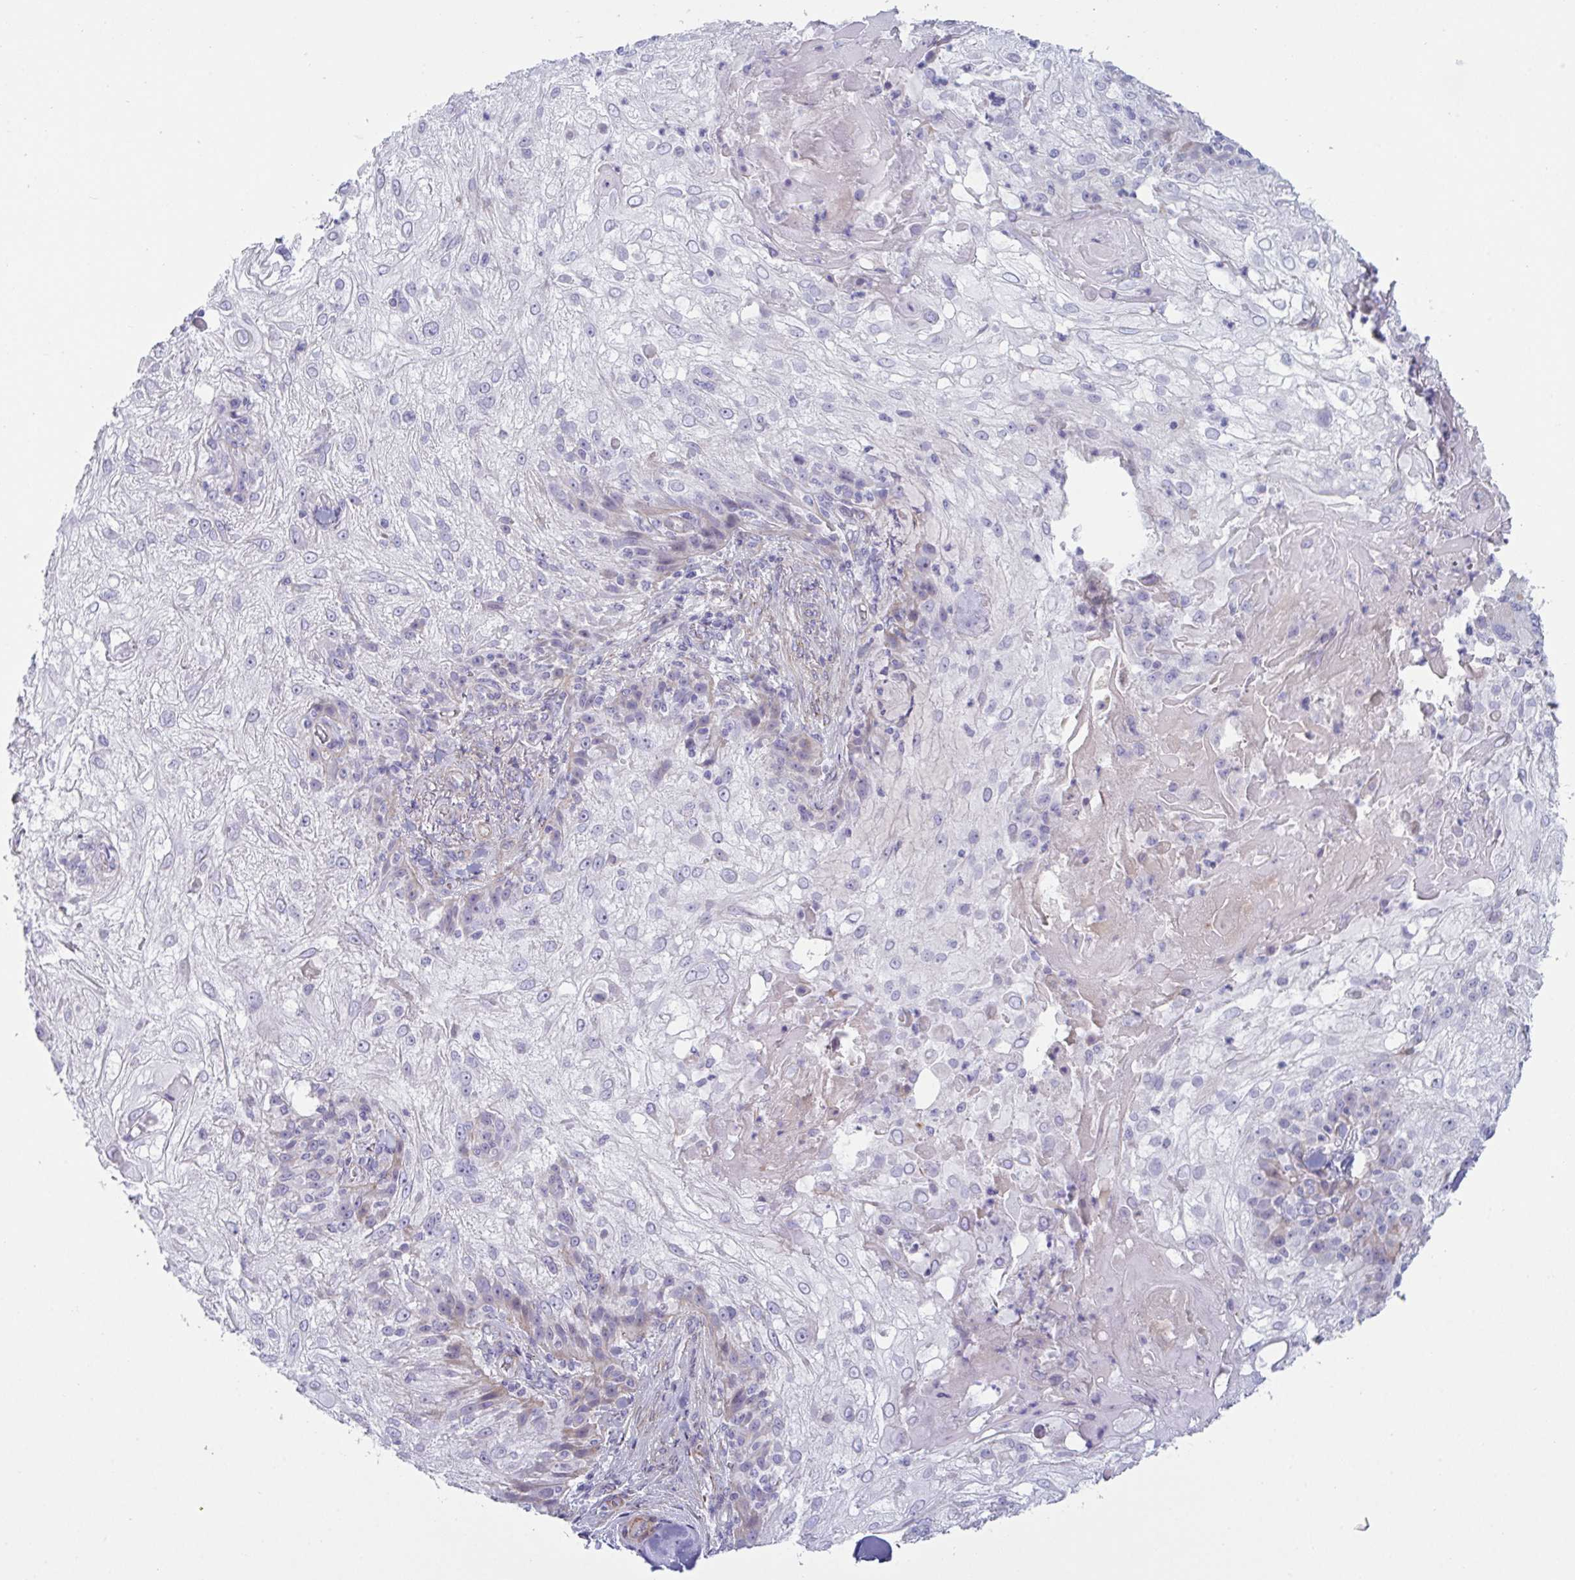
{"staining": {"intensity": "negative", "quantity": "none", "location": "none"}, "tissue": "skin cancer", "cell_type": "Tumor cells", "image_type": "cancer", "snomed": [{"axis": "morphology", "description": "Normal tissue, NOS"}, {"axis": "morphology", "description": "Squamous cell carcinoma, NOS"}, {"axis": "topography", "description": "Skin"}], "caption": "A photomicrograph of skin cancer stained for a protein shows no brown staining in tumor cells. Brightfield microscopy of immunohistochemistry stained with DAB (brown) and hematoxylin (blue), captured at high magnification.", "gene": "OR5P3", "patient": {"sex": "female", "age": 83}}